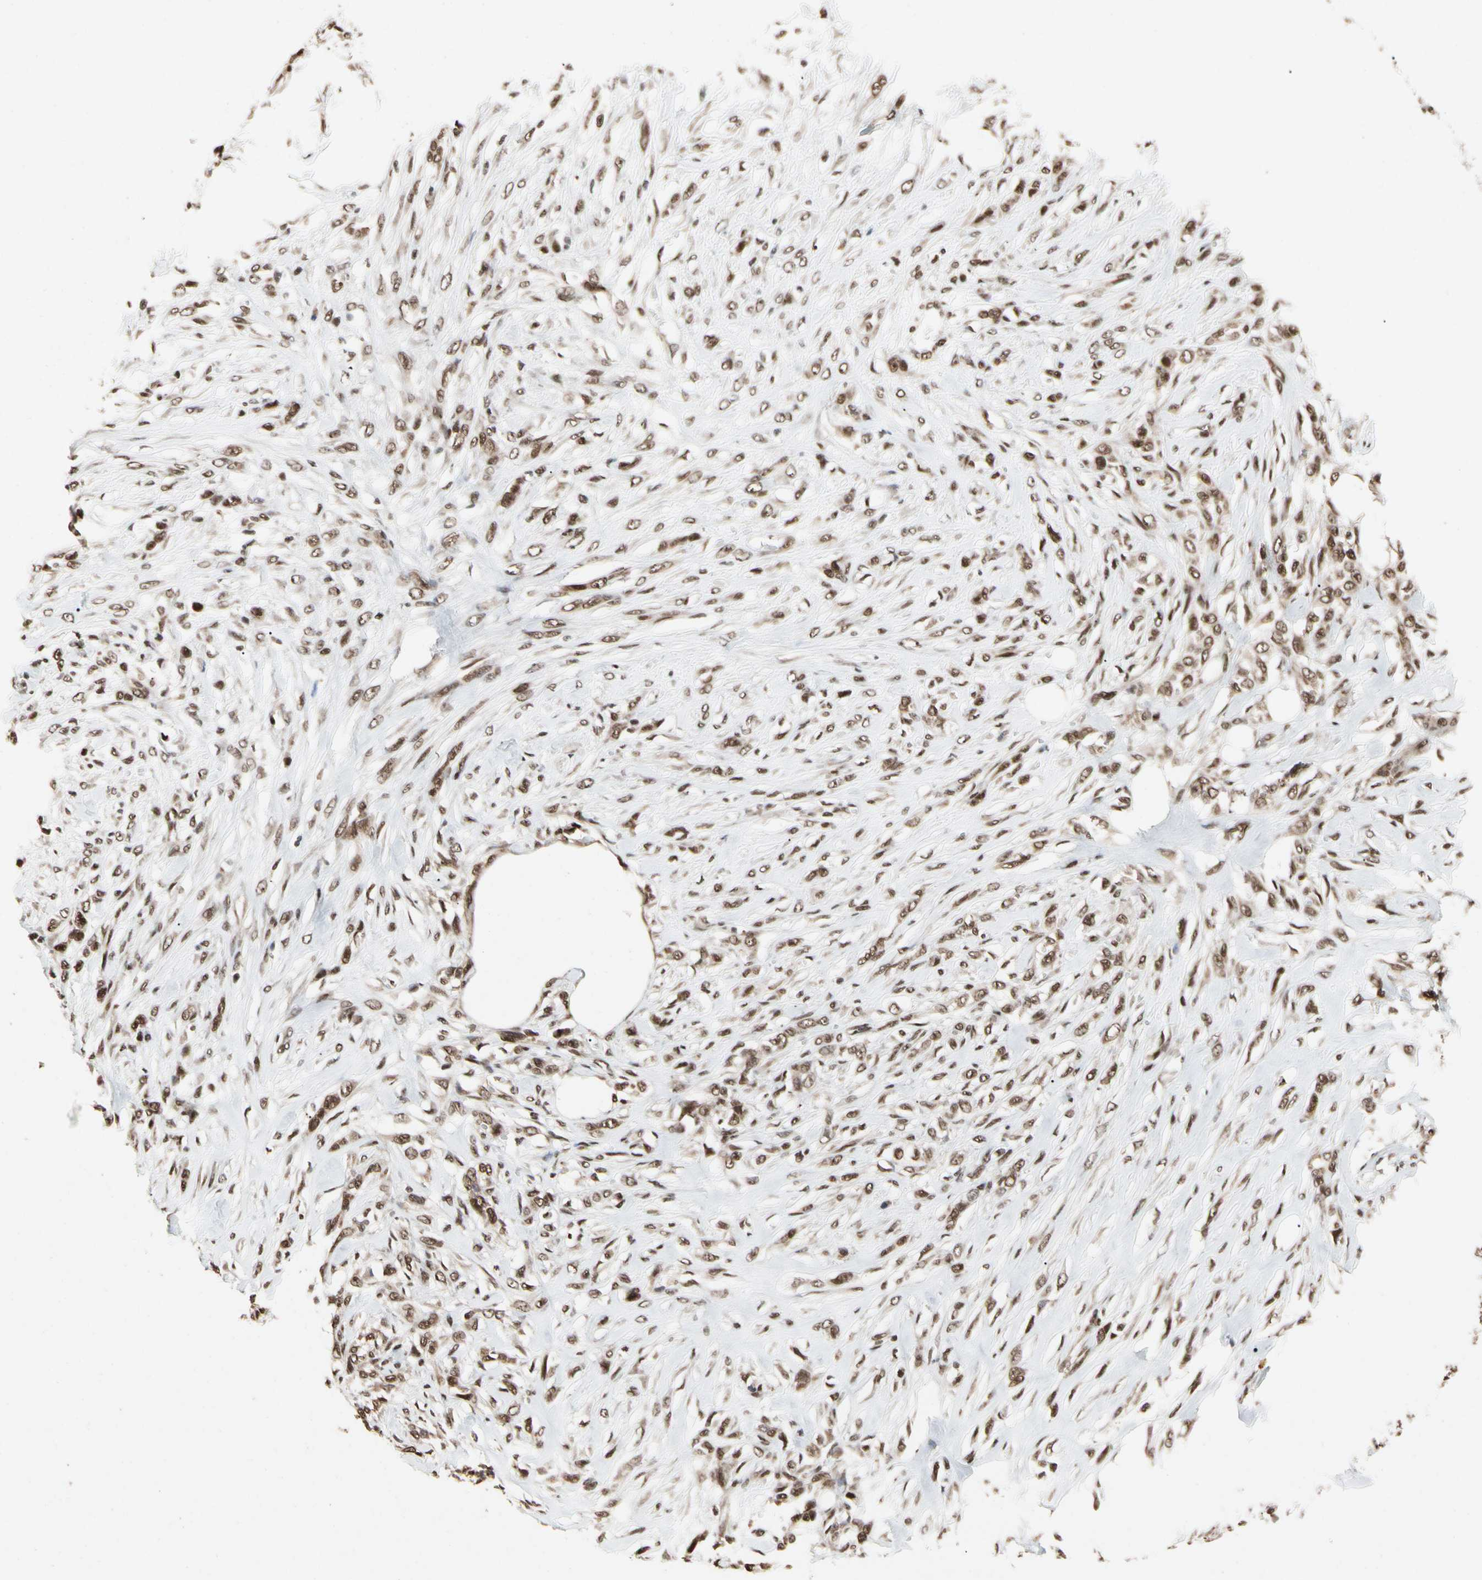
{"staining": {"intensity": "moderate", "quantity": ">75%", "location": "nuclear"}, "tissue": "skin cancer", "cell_type": "Tumor cells", "image_type": "cancer", "snomed": [{"axis": "morphology", "description": "Squamous cell carcinoma, NOS"}, {"axis": "topography", "description": "Skin"}], "caption": "Skin cancer (squamous cell carcinoma) was stained to show a protein in brown. There is medium levels of moderate nuclear staining in about >75% of tumor cells.", "gene": "FAM98B", "patient": {"sex": "female", "age": 59}}